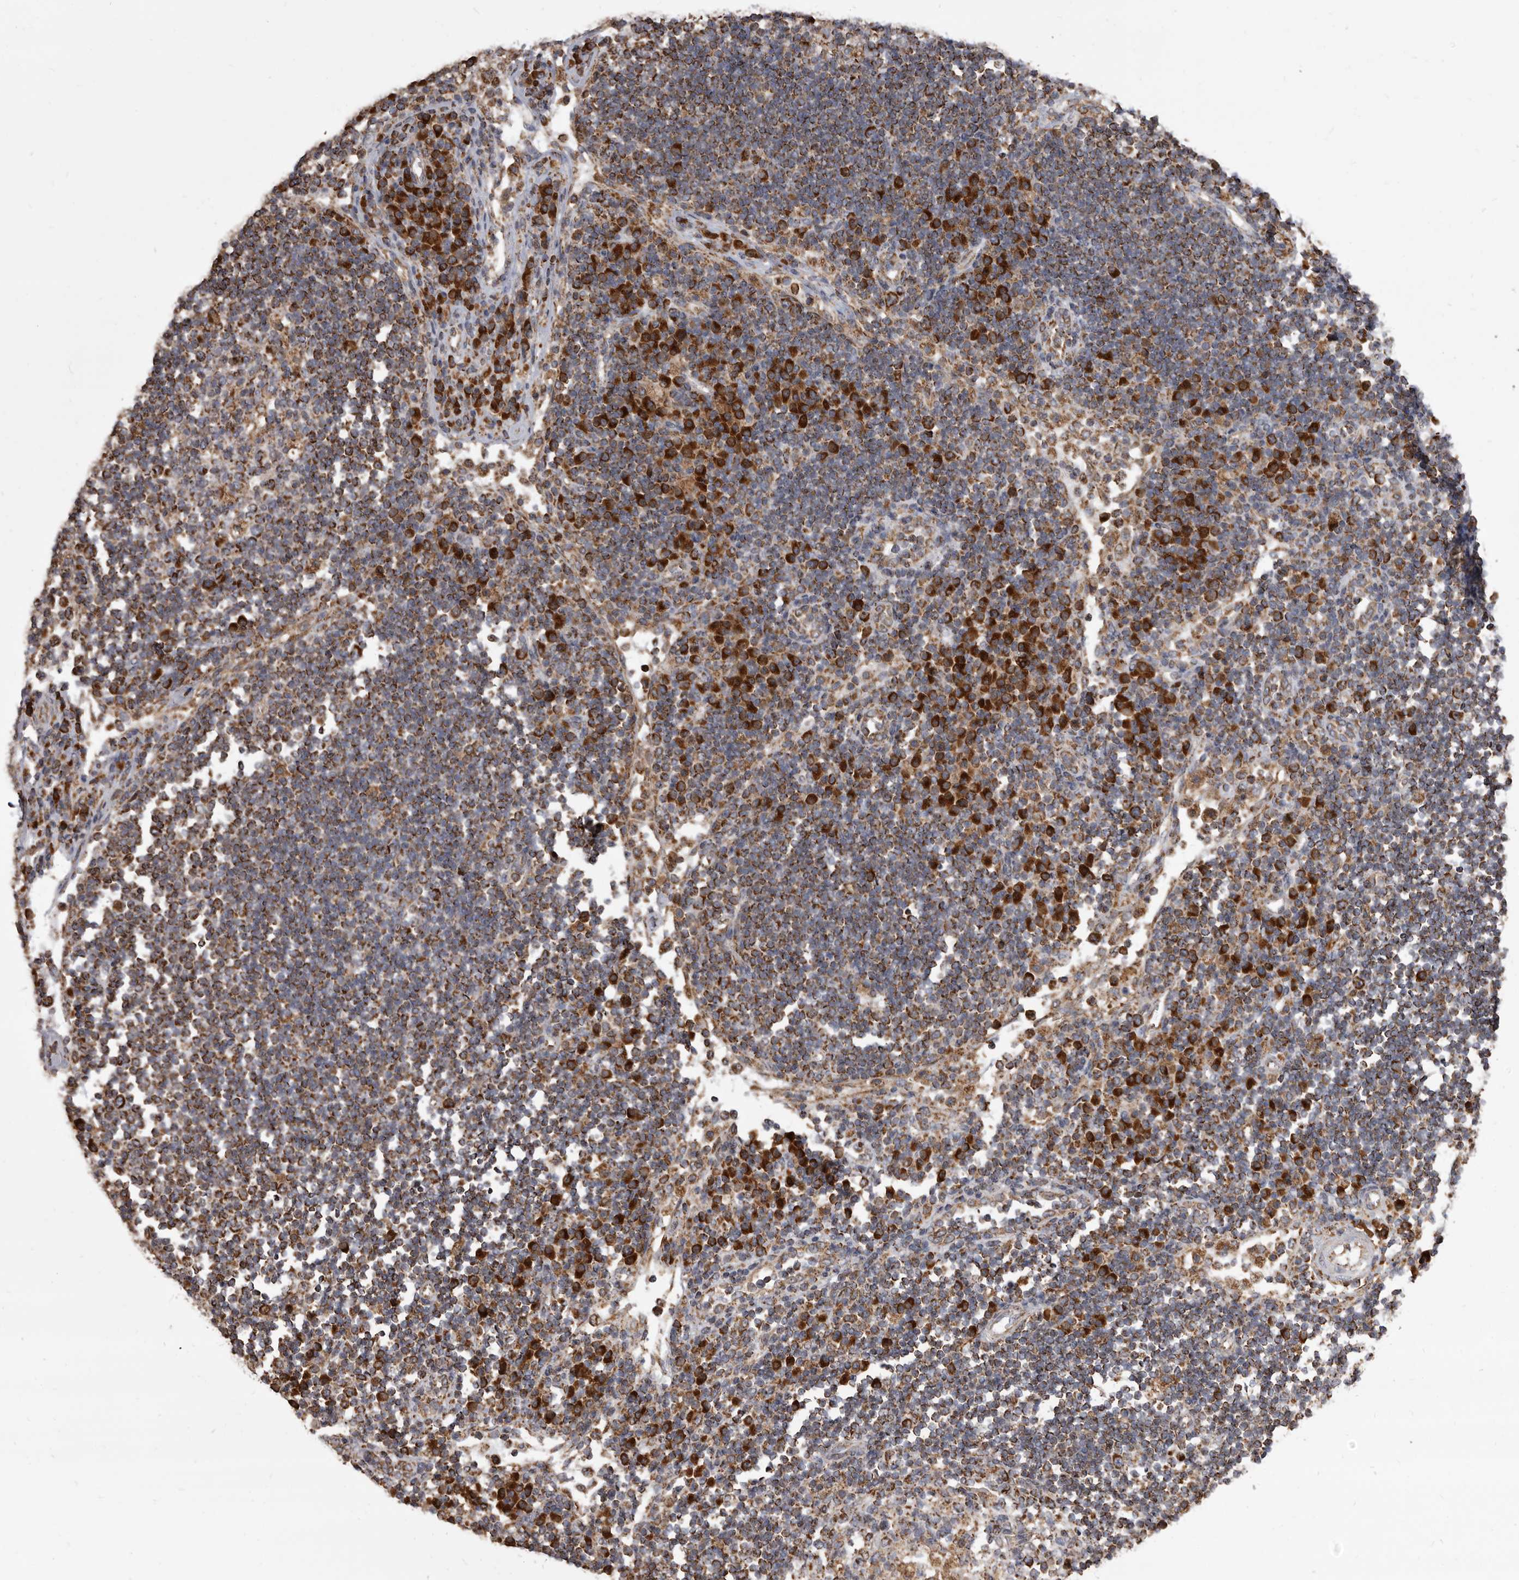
{"staining": {"intensity": "strong", "quantity": ">75%", "location": "cytoplasmic/membranous"}, "tissue": "lymph node", "cell_type": "Germinal center cells", "image_type": "normal", "snomed": [{"axis": "morphology", "description": "Normal tissue, NOS"}, {"axis": "topography", "description": "Lymph node"}], "caption": "Approximately >75% of germinal center cells in benign lymph node reveal strong cytoplasmic/membranous protein staining as visualized by brown immunohistochemical staining.", "gene": "CDK5RAP3", "patient": {"sex": "female", "age": 53}}